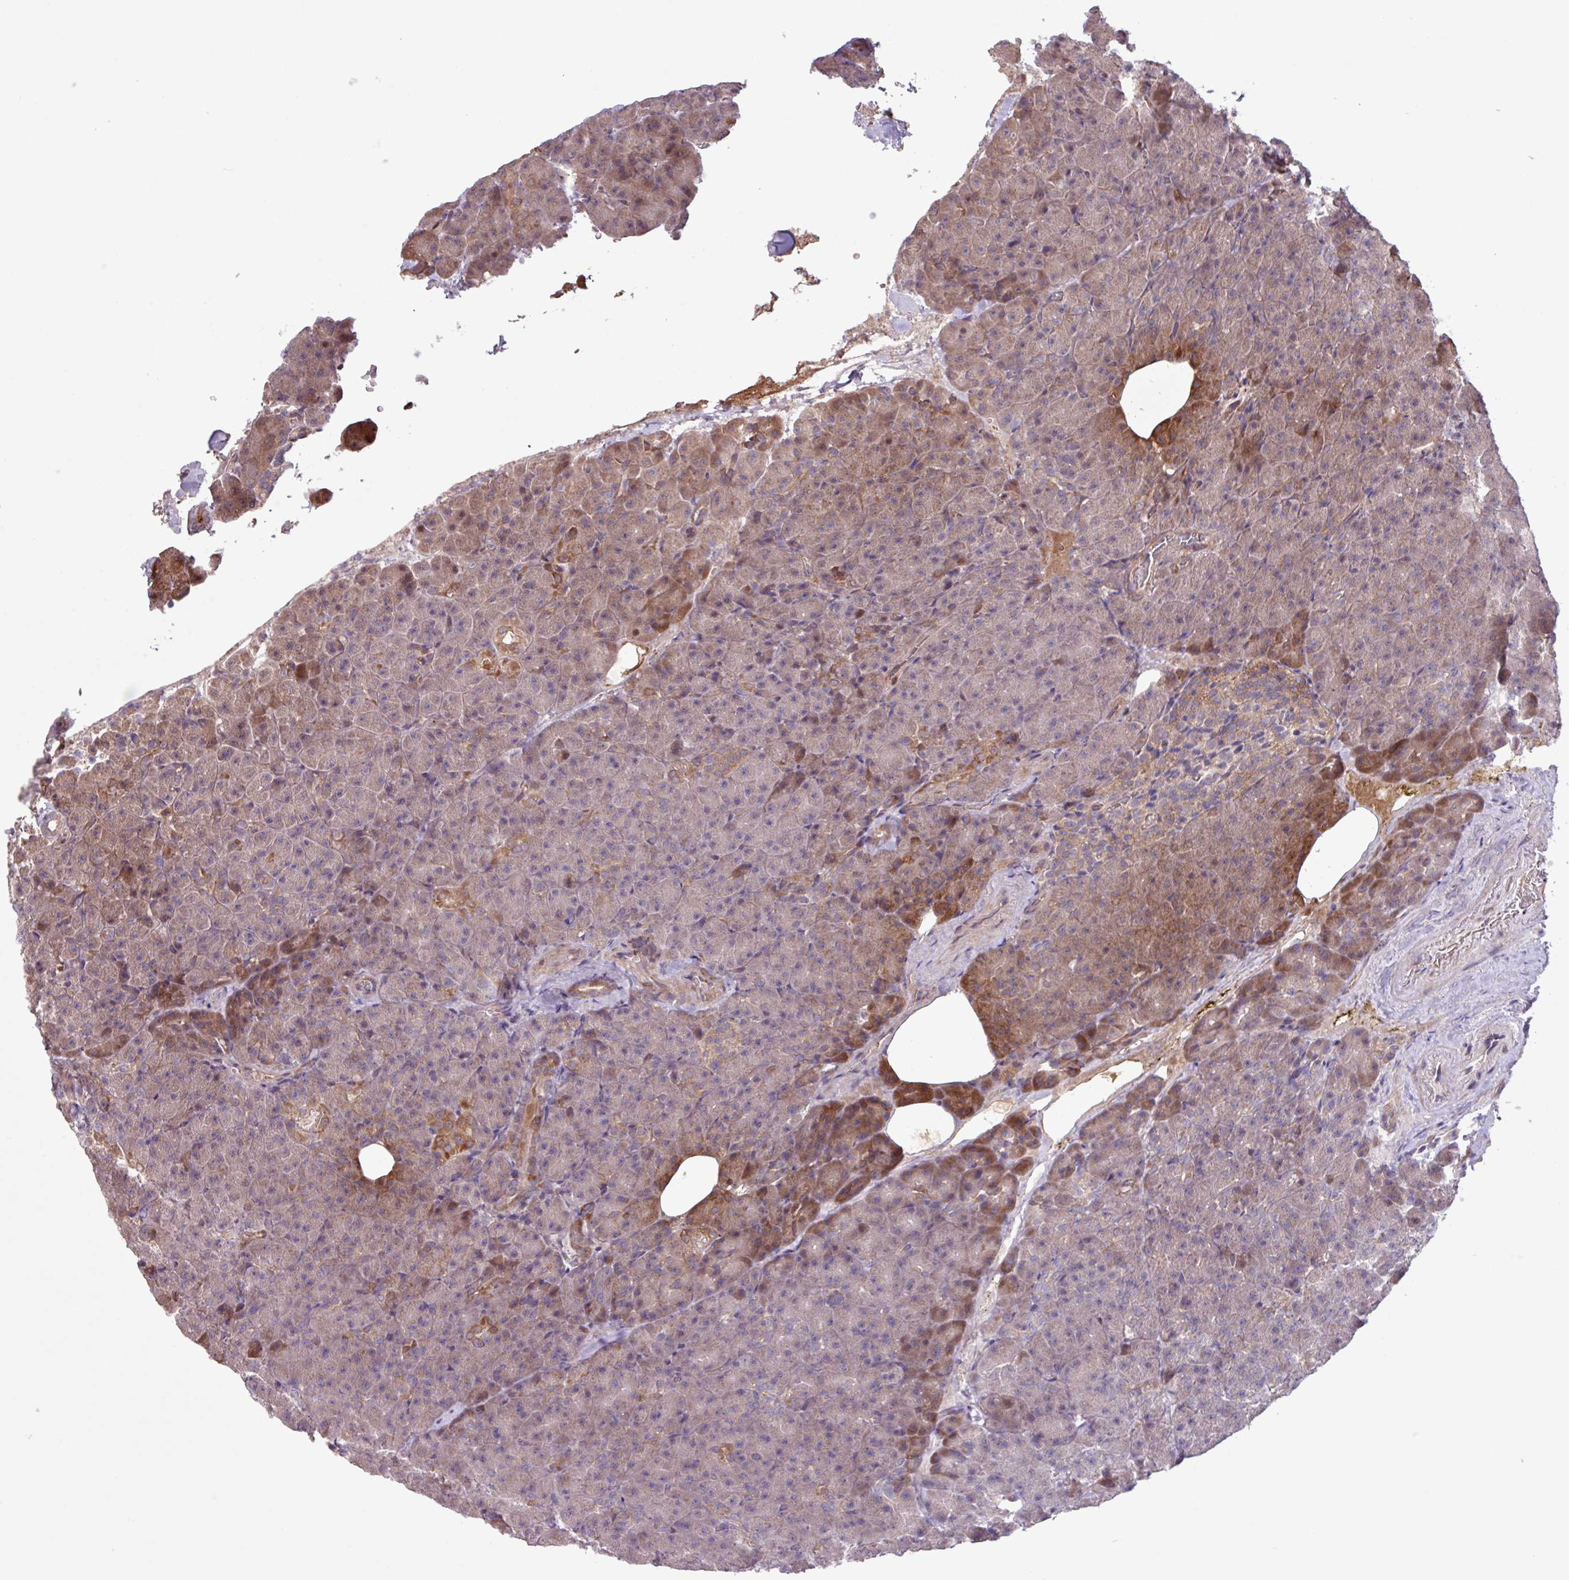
{"staining": {"intensity": "moderate", "quantity": "<25%", "location": "cytoplasmic/membranous"}, "tissue": "pancreas", "cell_type": "Exocrine glandular cells", "image_type": "normal", "snomed": [{"axis": "morphology", "description": "Normal tissue, NOS"}, {"axis": "topography", "description": "Pancreas"}], "caption": "Human pancreas stained with a brown dye reveals moderate cytoplasmic/membranous positive staining in about <25% of exocrine glandular cells.", "gene": "PDPR", "patient": {"sex": "female", "age": 74}}